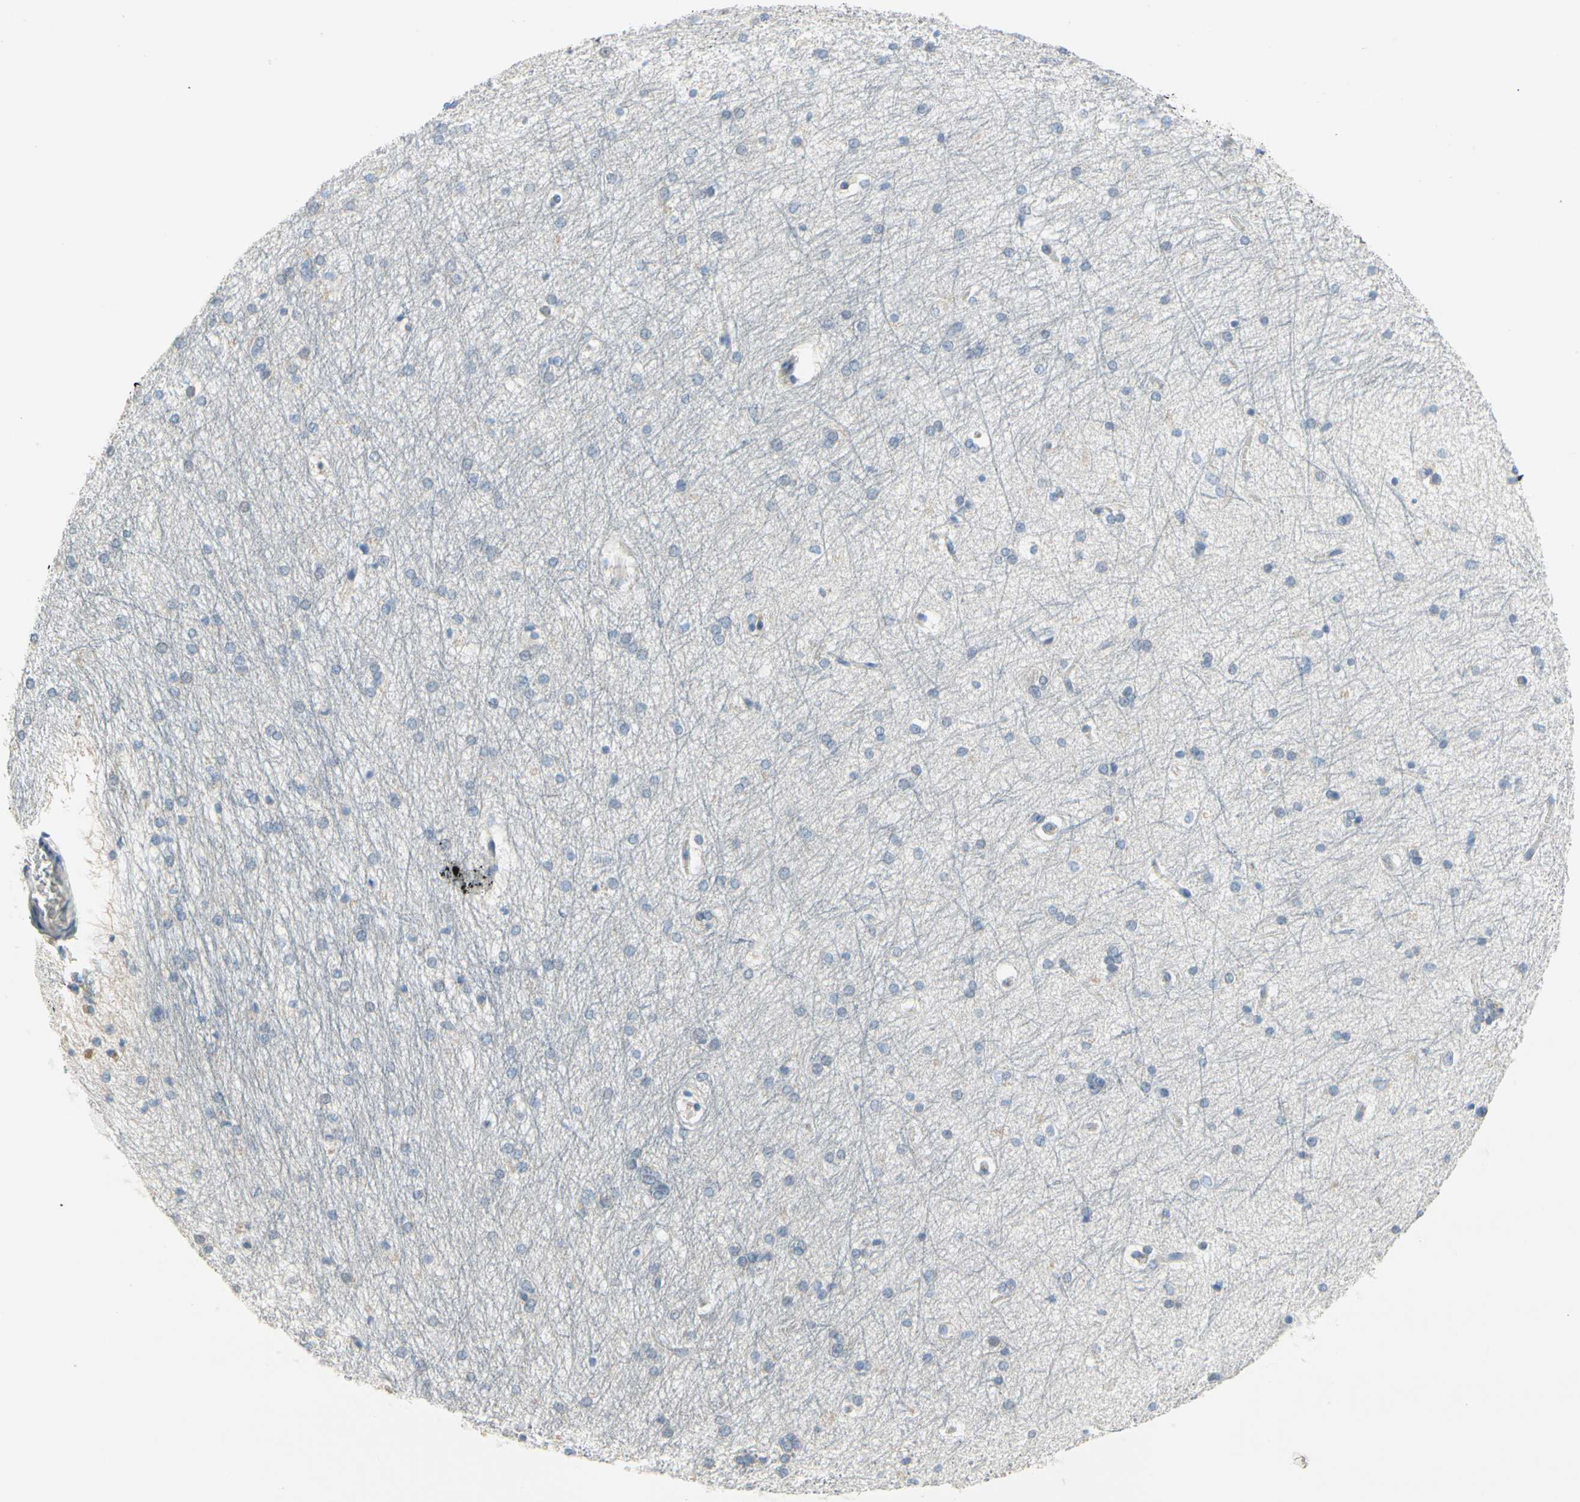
{"staining": {"intensity": "negative", "quantity": "none", "location": "none"}, "tissue": "hippocampus", "cell_type": "Glial cells", "image_type": "normal", "snomed": [{"axis": "morphology", "description": "Normal tissue, NOS"}, {"axis": "topography", "description": "Hippocampus"}], "caption": "High magnification brightfield microscopy of normal hippocampus stained with DAB (brown) and counterstained with hematoxylin (blue): glial cells show no significant expression.", "gene": "CKAP2", "patient": {"sex": "female", "age": 19}}